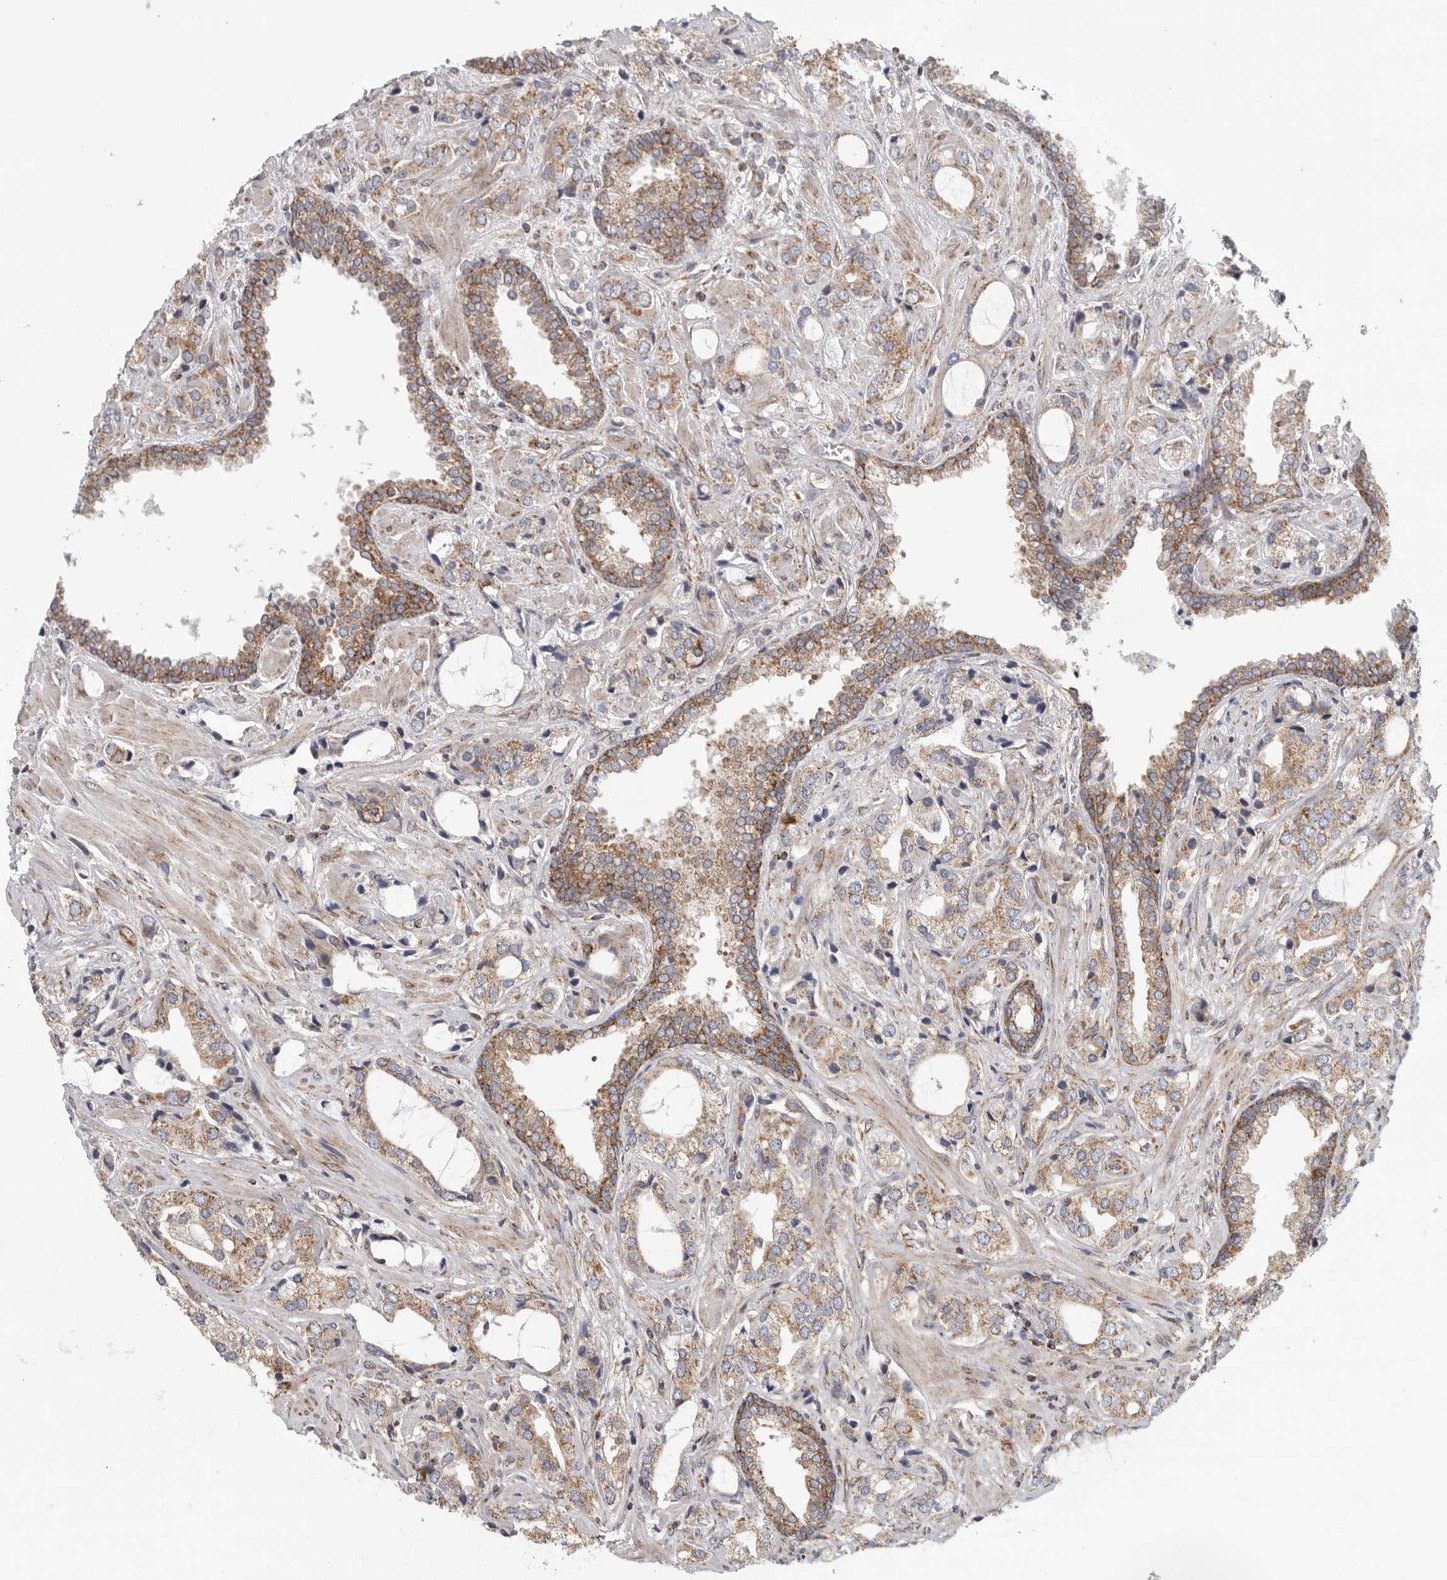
{"staining": {"intensity": "moderate", "quantity": ">75%", "location": "cytoplasmic/membranous"}, "tissue": "prostate cancer", "cell_type": "Tumor cells", "image_type": "cancer", "snomed": [{"axis": "morphology", "description": "Adenocarcinoma, High grade"}, {"axis": "topography", "description": "Prostate"}], "caption": "Immunohistochemical staining of human prostate adenocarcinoma (high-grade) shows moderate cytoplasmic/membranous protein expression in about >75% of tumor cells. Nuclei are stained in blue.", "gene": "FKBP8", "patient": {"sex": "male", "age": 66}}